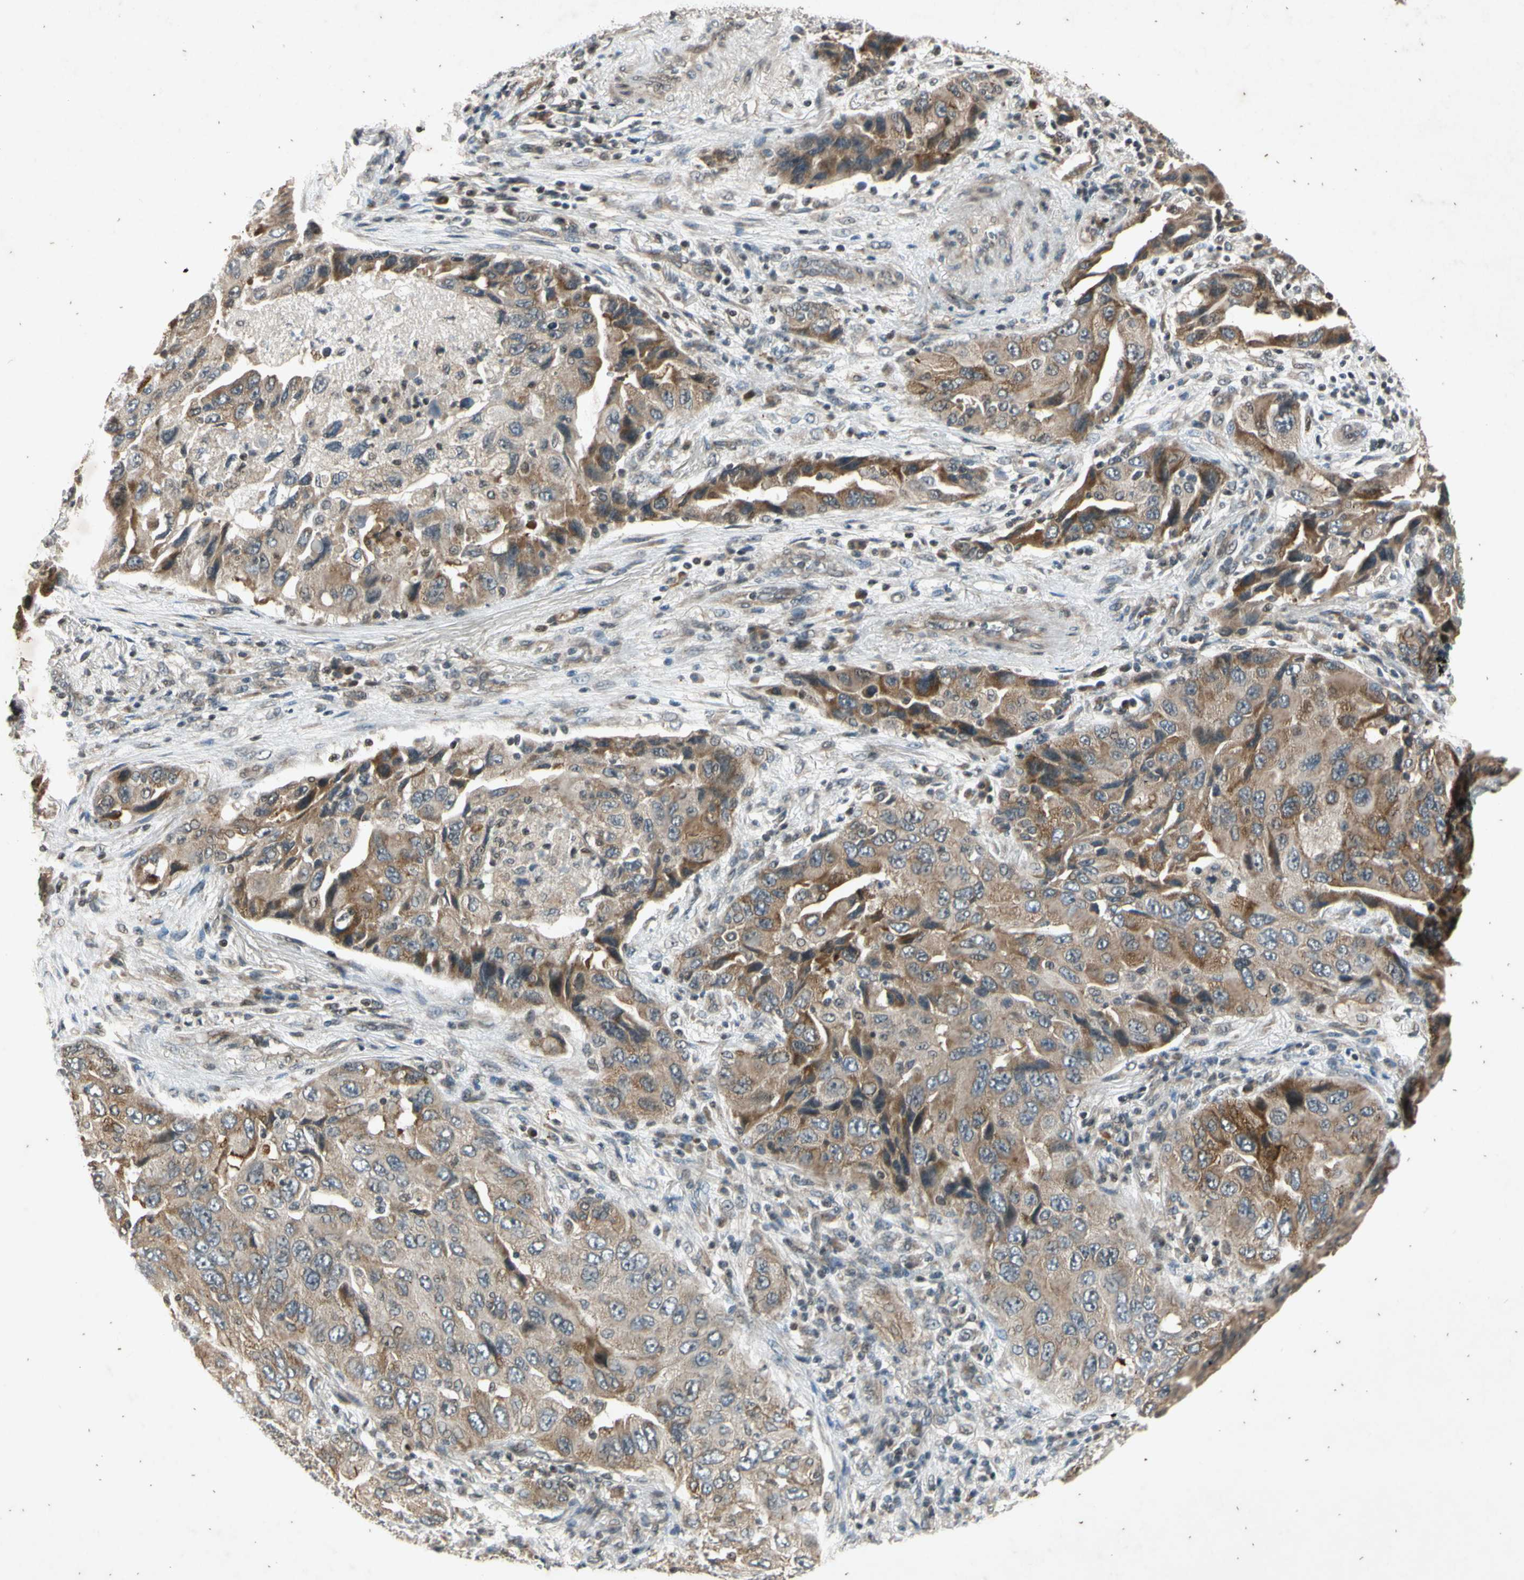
{"staining": {"intensity": "moderate", "quantity": ">75%", "location": "cytoplasmic/membranous"}, "tissue": "lung cancer", "cell_type": "Tumor cells", "image_type": "cancer", "snomed": [{"axis": "morphology", "description": "Adenocarcinoma, NOS"}, {"axis": "topography", "description": "Lung"}], "caption": "Brown immunohistochemical staining in human lung cancer (adenocarcinoma) reveals moderate cytoplasmic/membranous expression in about >75% of tumor cells.", "gene": "EFNB2", "patient": {"sex": "female", "age": 65}}